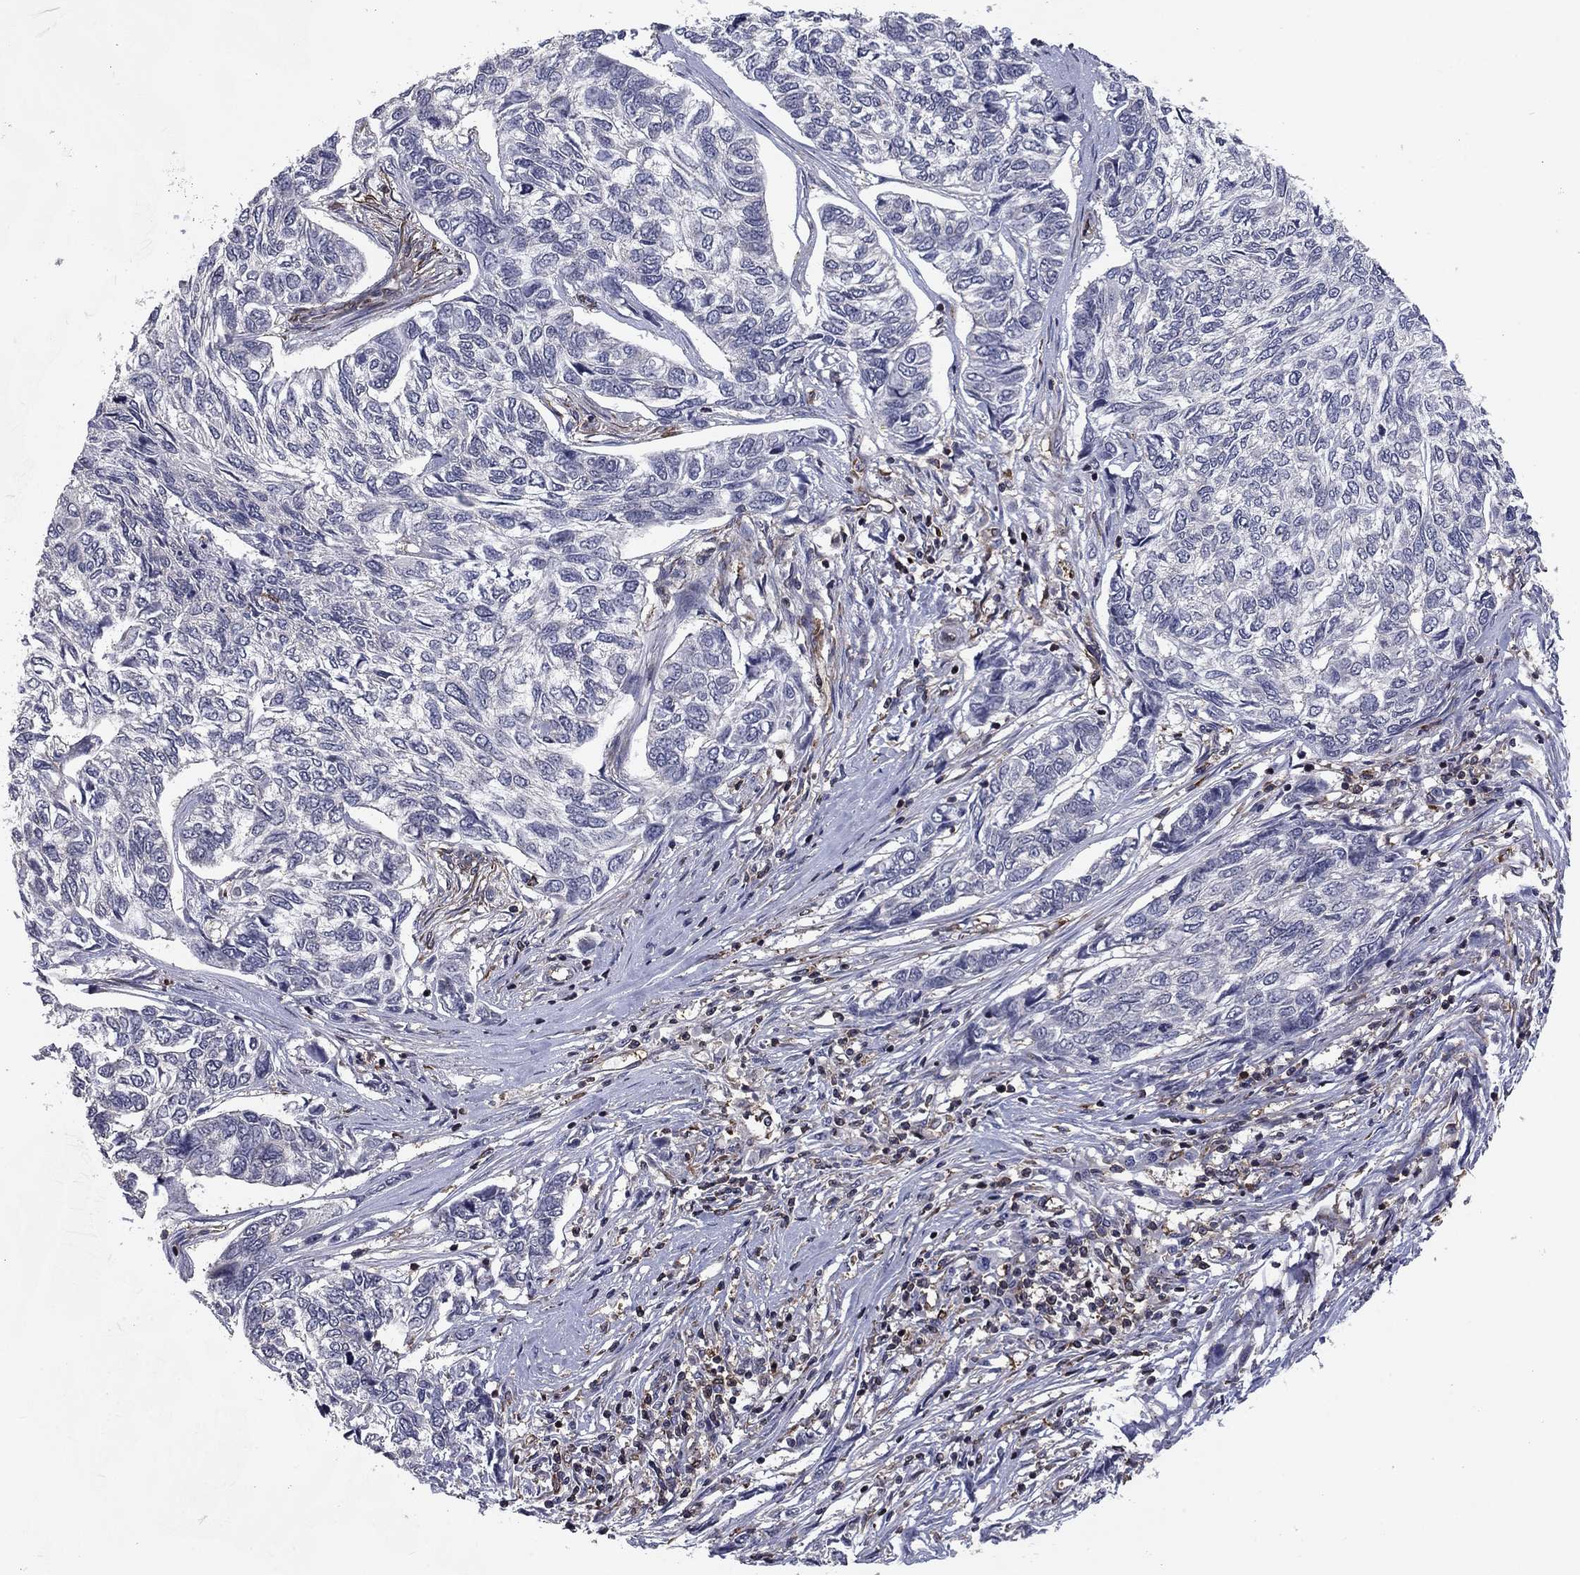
{"staining": {"intensity": "negative", "quantity": "none", "location": "none"}, "tissue": "skin cancer", "cell_type": "Tumor cells", "image_type": "cancer", "snomed": [{"axis": "morphology", "description": "Basal cell carcinoma"}, {"axis": "topography", "description": "Skin"}], "caption": "A micrograph of human skin cancer (basal cell carcinoma) is negative for staining in tumor cells.", "gene": "PLCB2", "patient": {"sex": "female", "age": 65}}